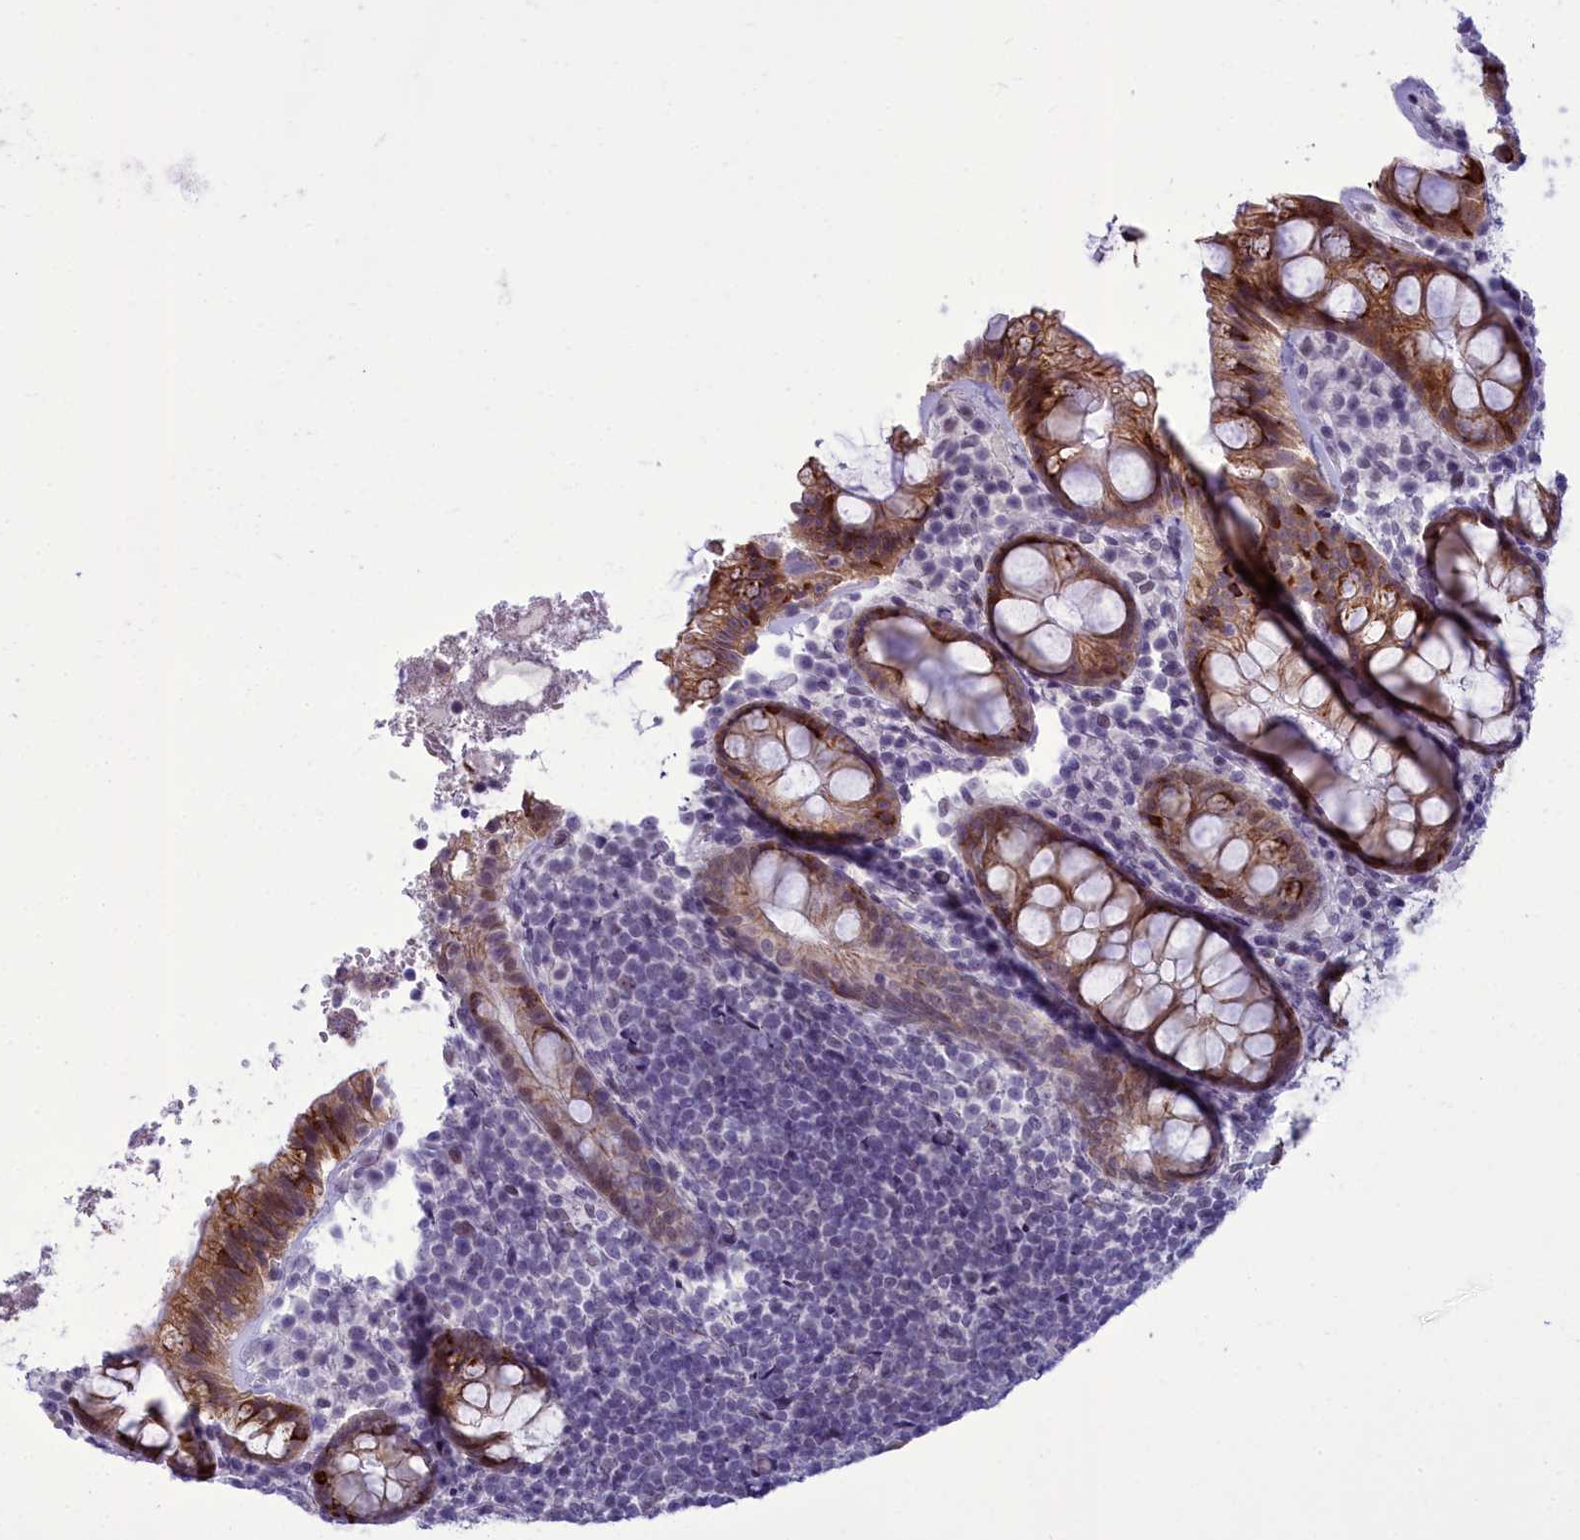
{"staining": {"intensity": "moderate", "quantity": ">75%", "location": "cytoplasmic/membranous"}, "tissue": "rectum", "cell_type": "Glandular cells", "image_type": "normal", "snomed": [{"axis": "morphology", "description": "Normal tissue, NOS"}, {"axis": "topography", "description": "Rectum"}], "caption": "Human rectum stained for a protein (brown) demonstrates moderate cytoplasmic/membranous positive staining in about >75% of glandular cells.", "gene": "CEACAM19", "patient": {"sex": "male", "age": 83}}